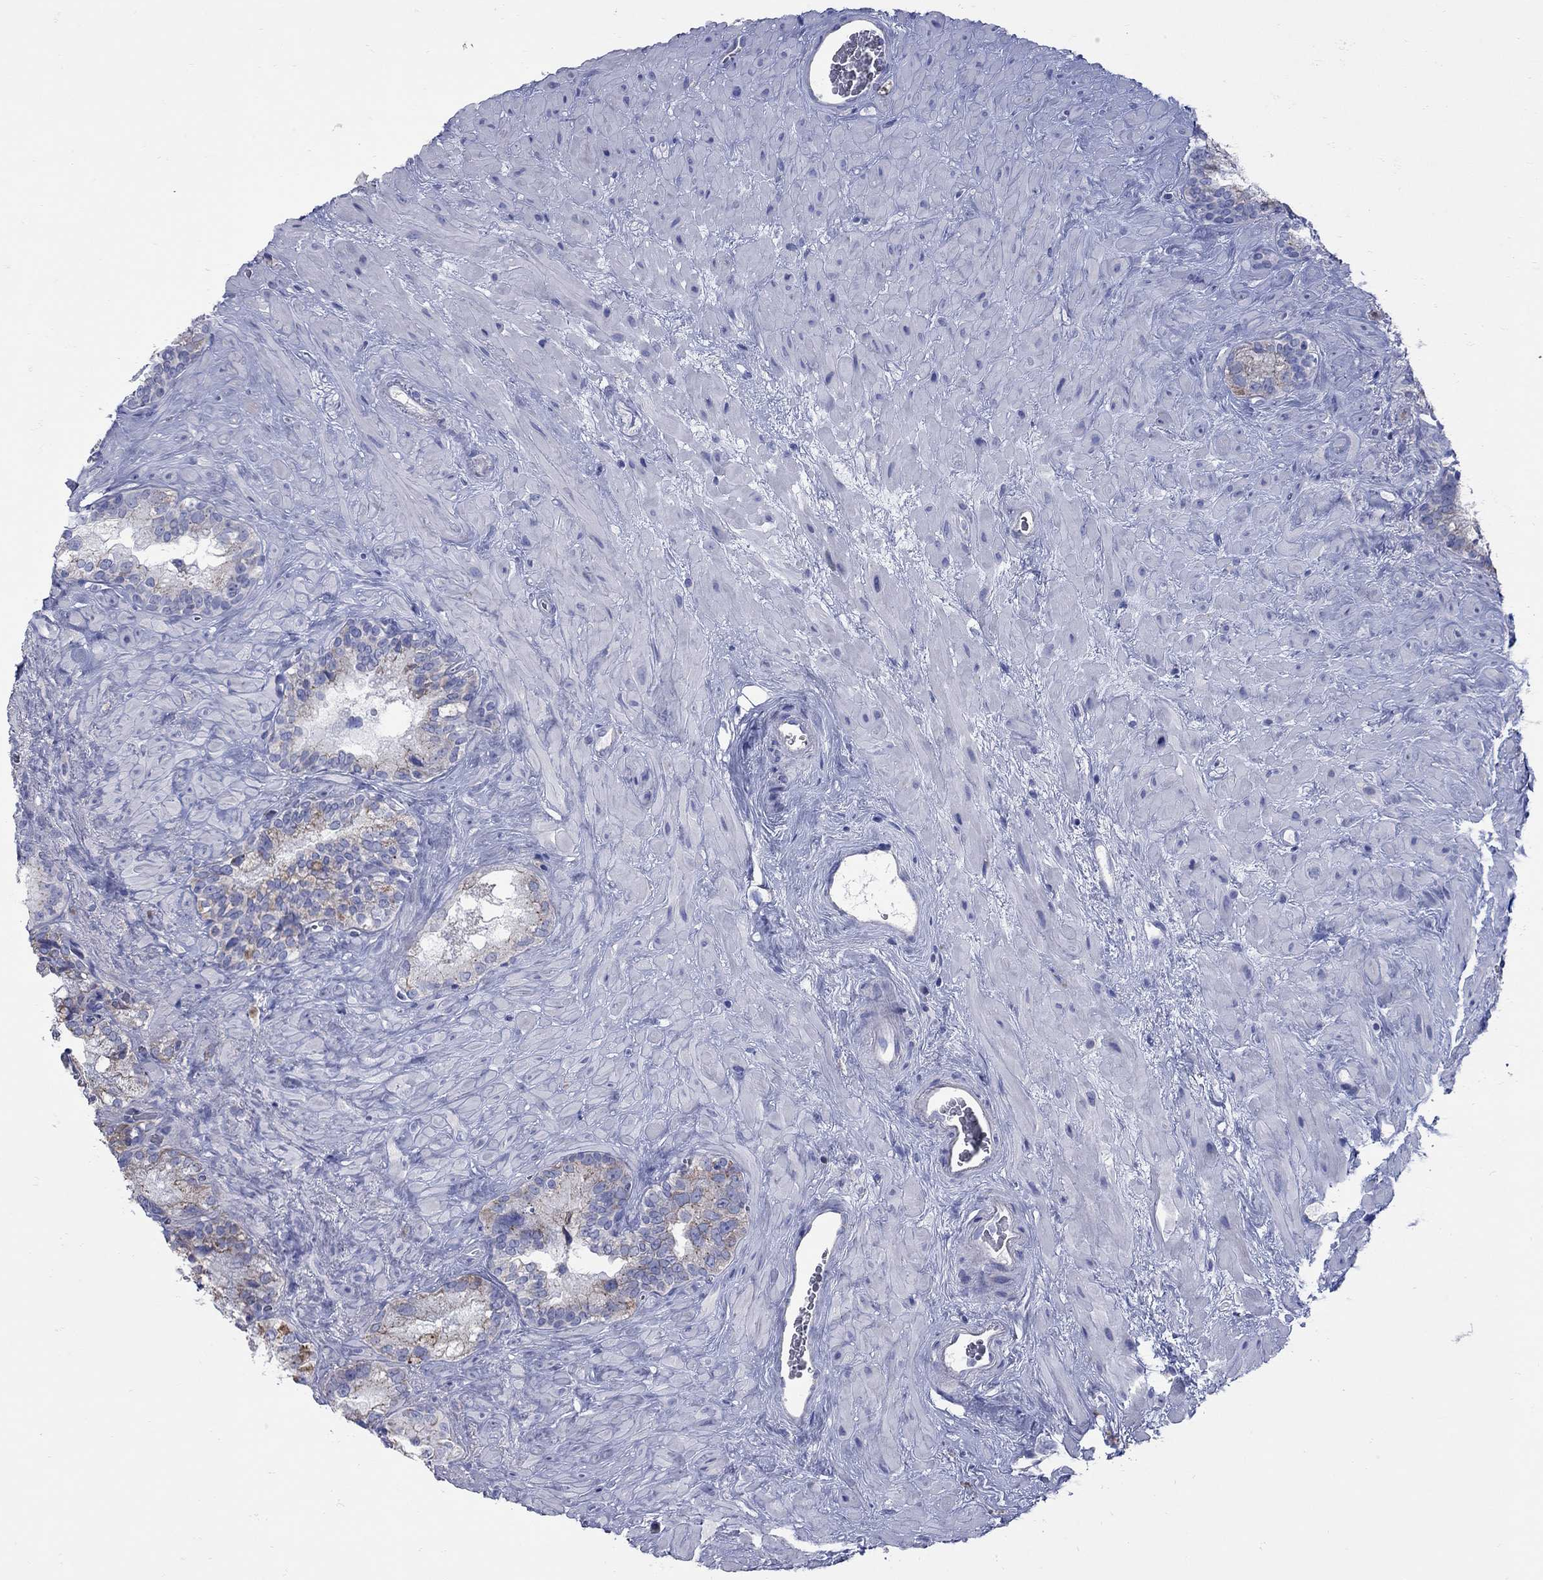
{"staining": {"intensity": "moderate", "quantity": "<25%", "location": "cytoplasmic/membranous"}, "tissue": "seminal vesicle", "cell_type": "Glandular cells", "image_type": "normal", "snomed": [{"axis": "morphology", "description": "Normal tissue, NOS"}, {"axis": "topography", "description": "Prostate"}, {"axis": "topography", "description": "Seminal veicle"}], "caption": "An image of human seminal vesicle stained for a protein displays moderate cytoplasmic/membranous brown staining in glandular cells. (DAB IHC with brightfield microscopy, high magnification).", "gene": "PDZD3", "patient": {"sex": "male", "age": 71}}